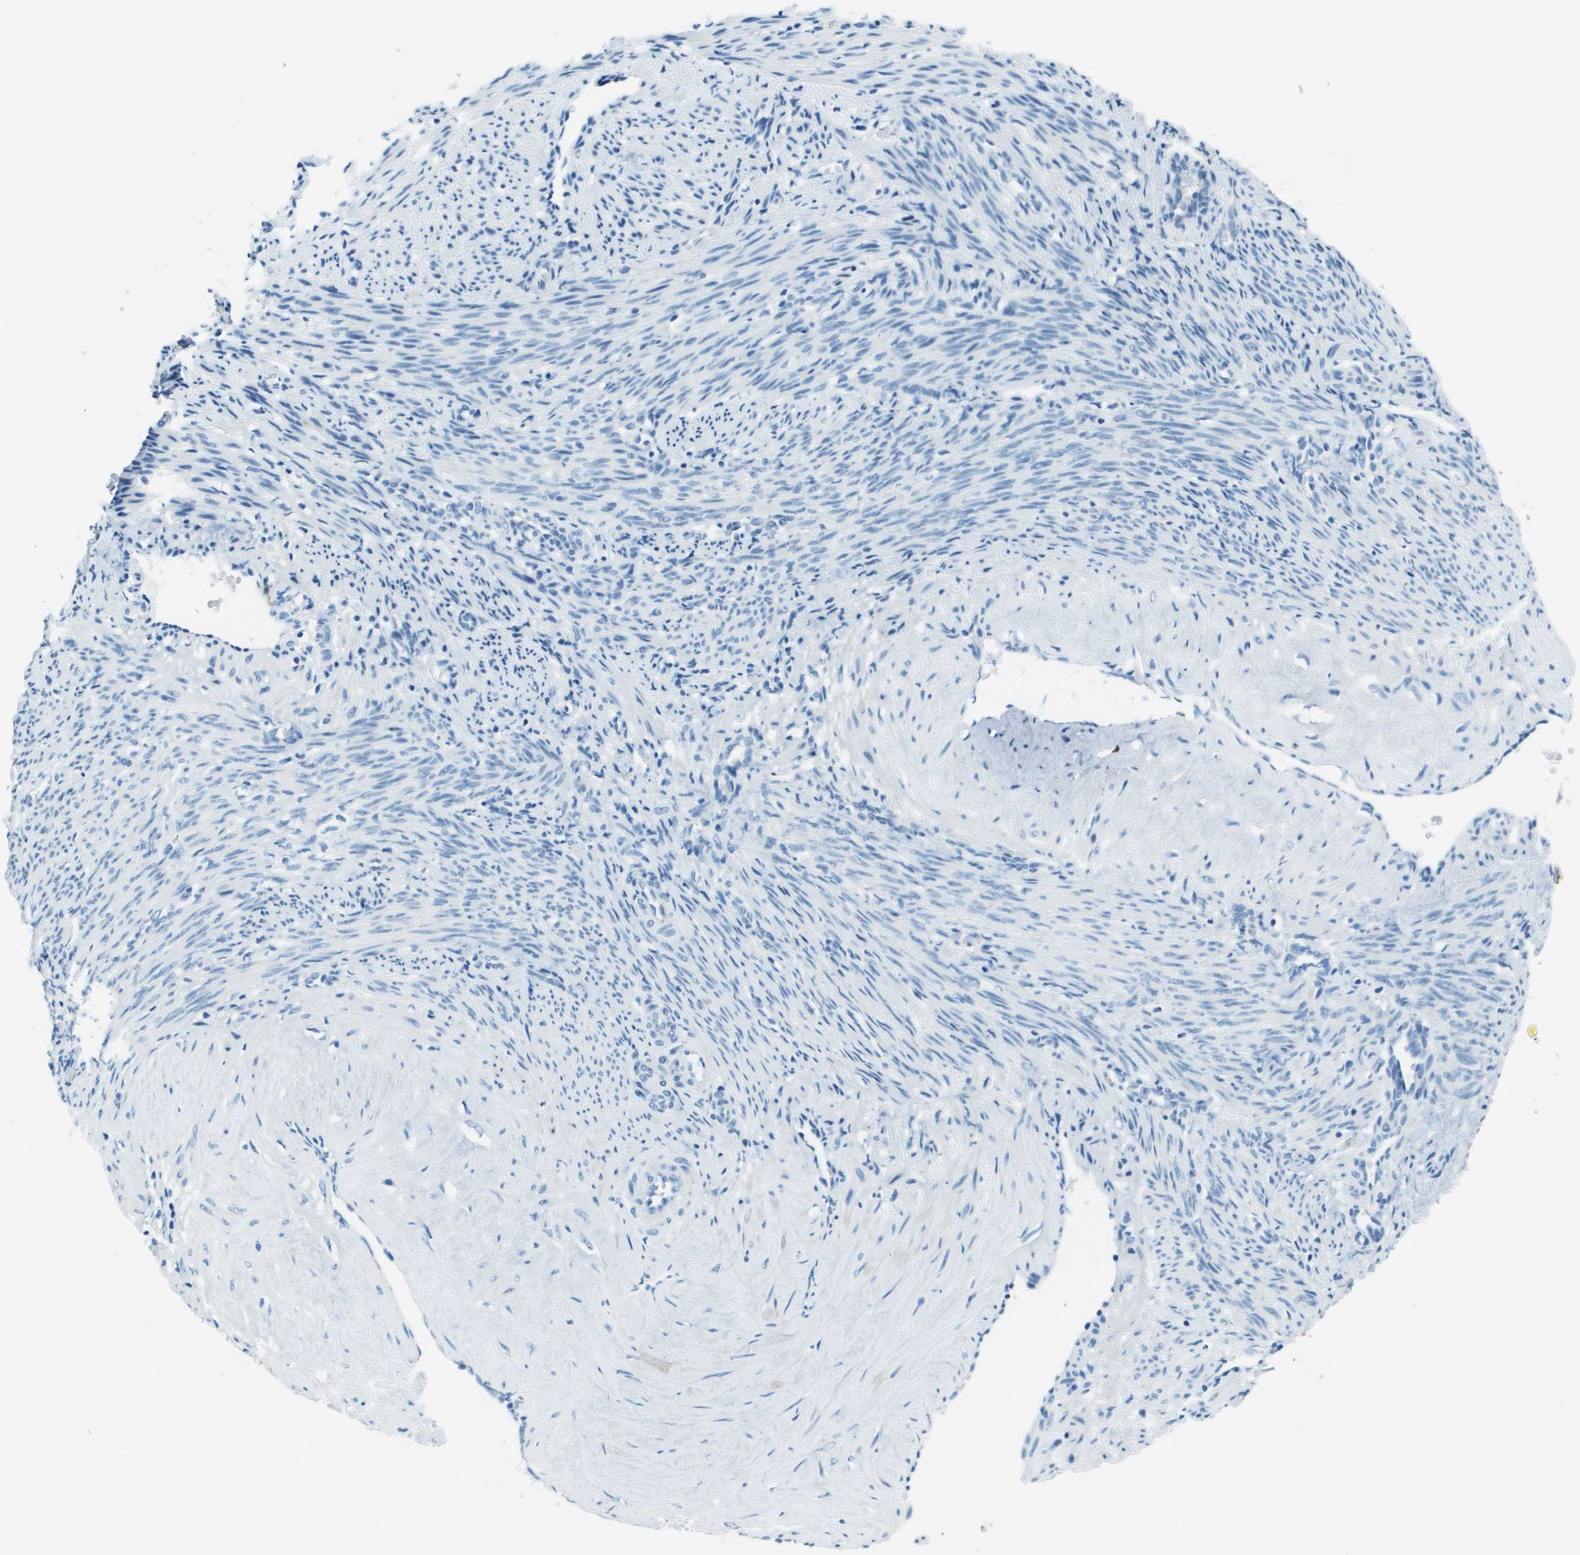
{"staining": {"intensity": "negative", "quantity": "none", "location": "none"}, "tissue": "smooth muscle", "cell_type": "Smooth muscle cells", "image_type": "normal", "snomed": [{"axis": "morphology", "description": "Normal tissue, NOS"}, {"axis": "topography", "description": "Endometrium"}], "caption": "This micrograph is of benign smooth muscle stained with immunohistochemistry to label a protein in brown with the nuclei are counter-stained blue. There is no expression in smooth muscle cells. Nuclei are stained in blue.", "gene": "SLC16A10", "patient": {"sex": "female", "age": 33}}